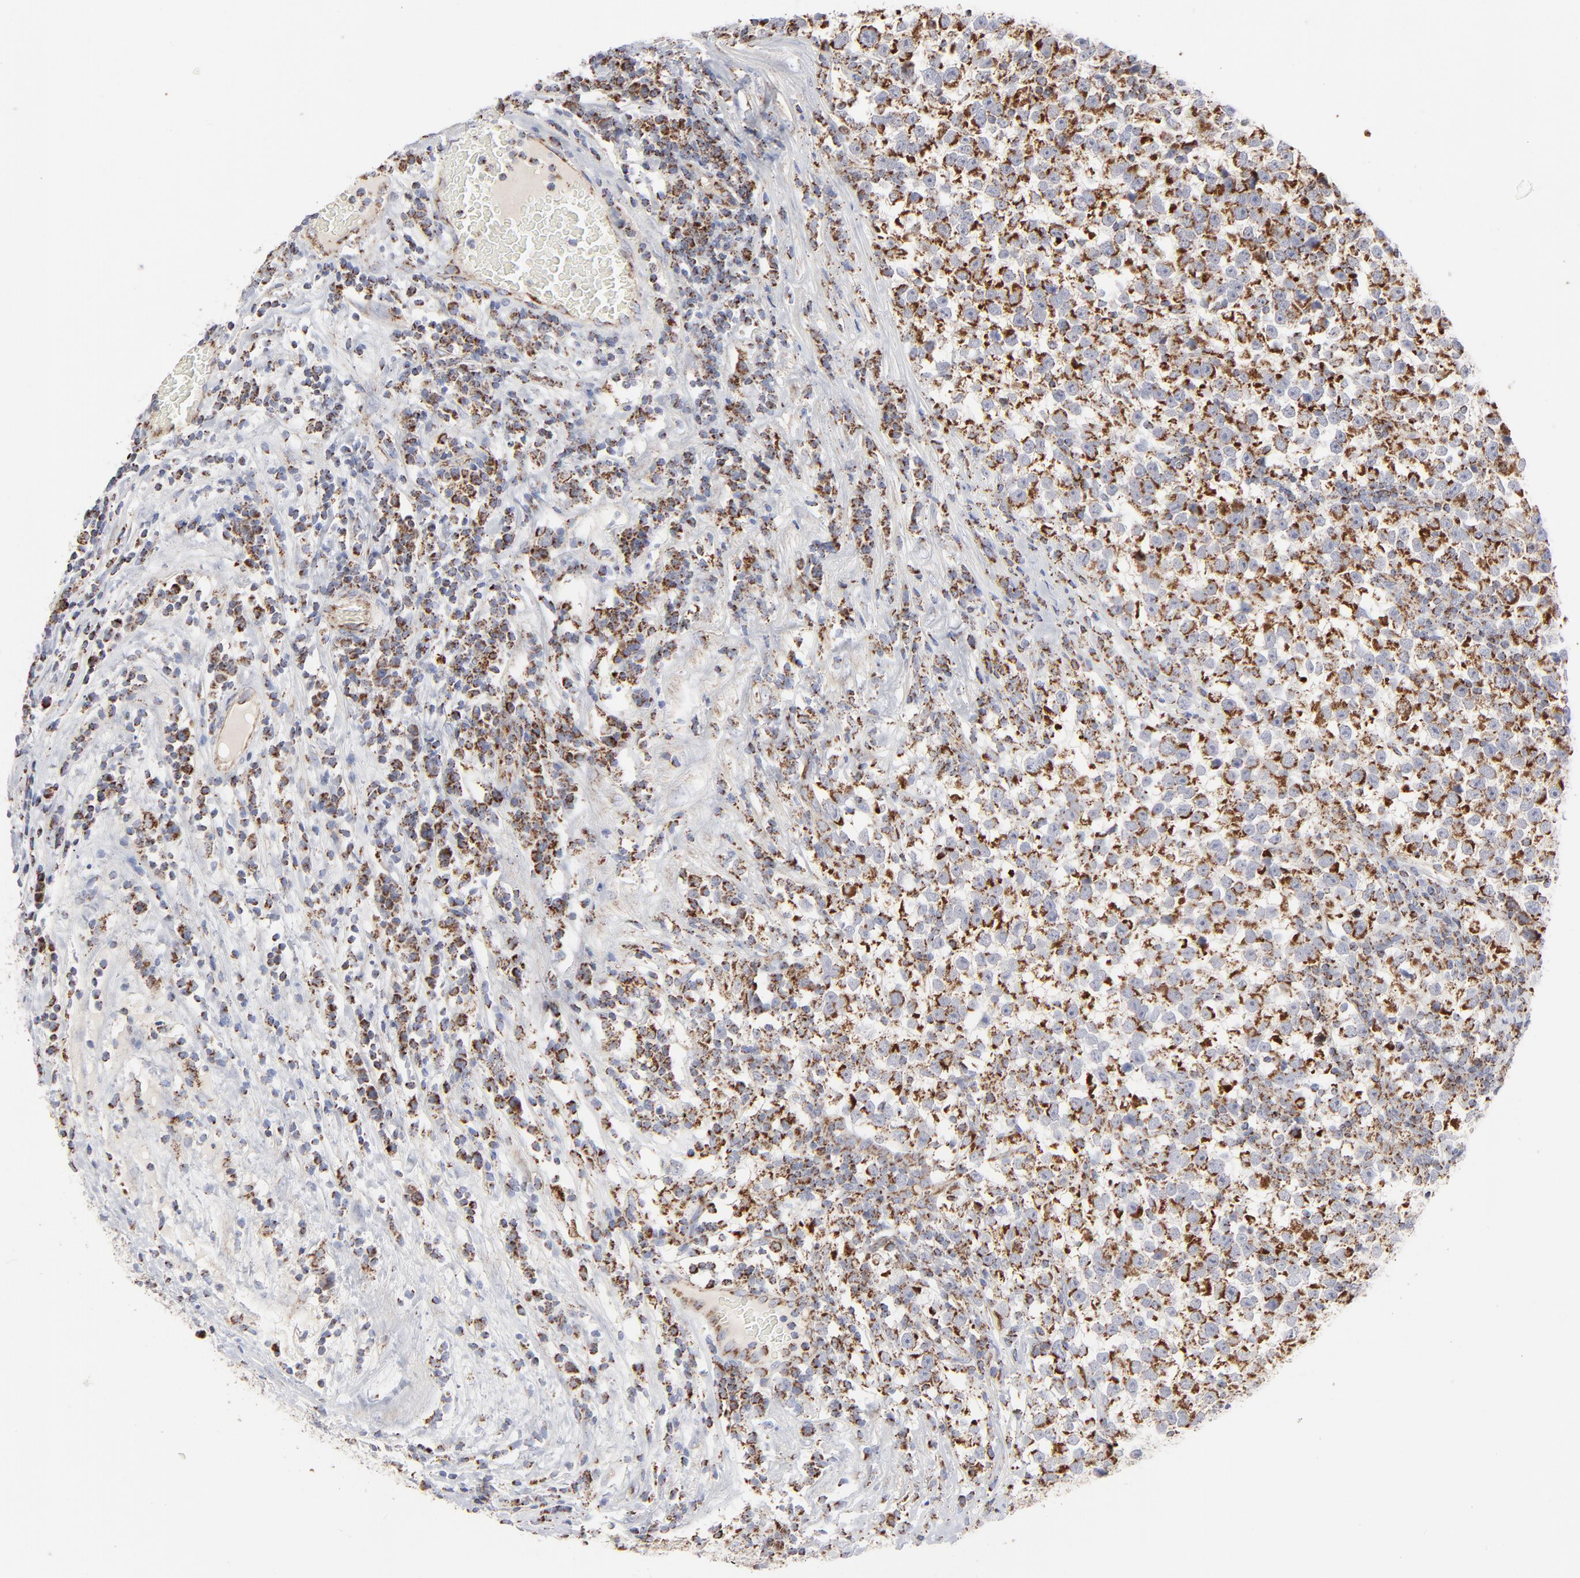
{"staining": {"intensity": "strong", "quantity": ">75%", "location": "cytoplasmic/membranous"}, "tissue": "testis cancer", "cell_type": "Tumor cells", "image_type": "cancer", "snomed": [{"axis": "morphology", "description": "Seminoma, NOS"}, {"axis": "topography", "description": "Testis"}], "caption": "Immunohistochemistry (IHC) micrograph of testis cancer stained for a protein (brown), which displays high levels of strong cytoplasmic/membranous positivity in approximately >75% of tumor cells.", "gene": "ASB3", "patient": {"sex": "male", "age": 43}}